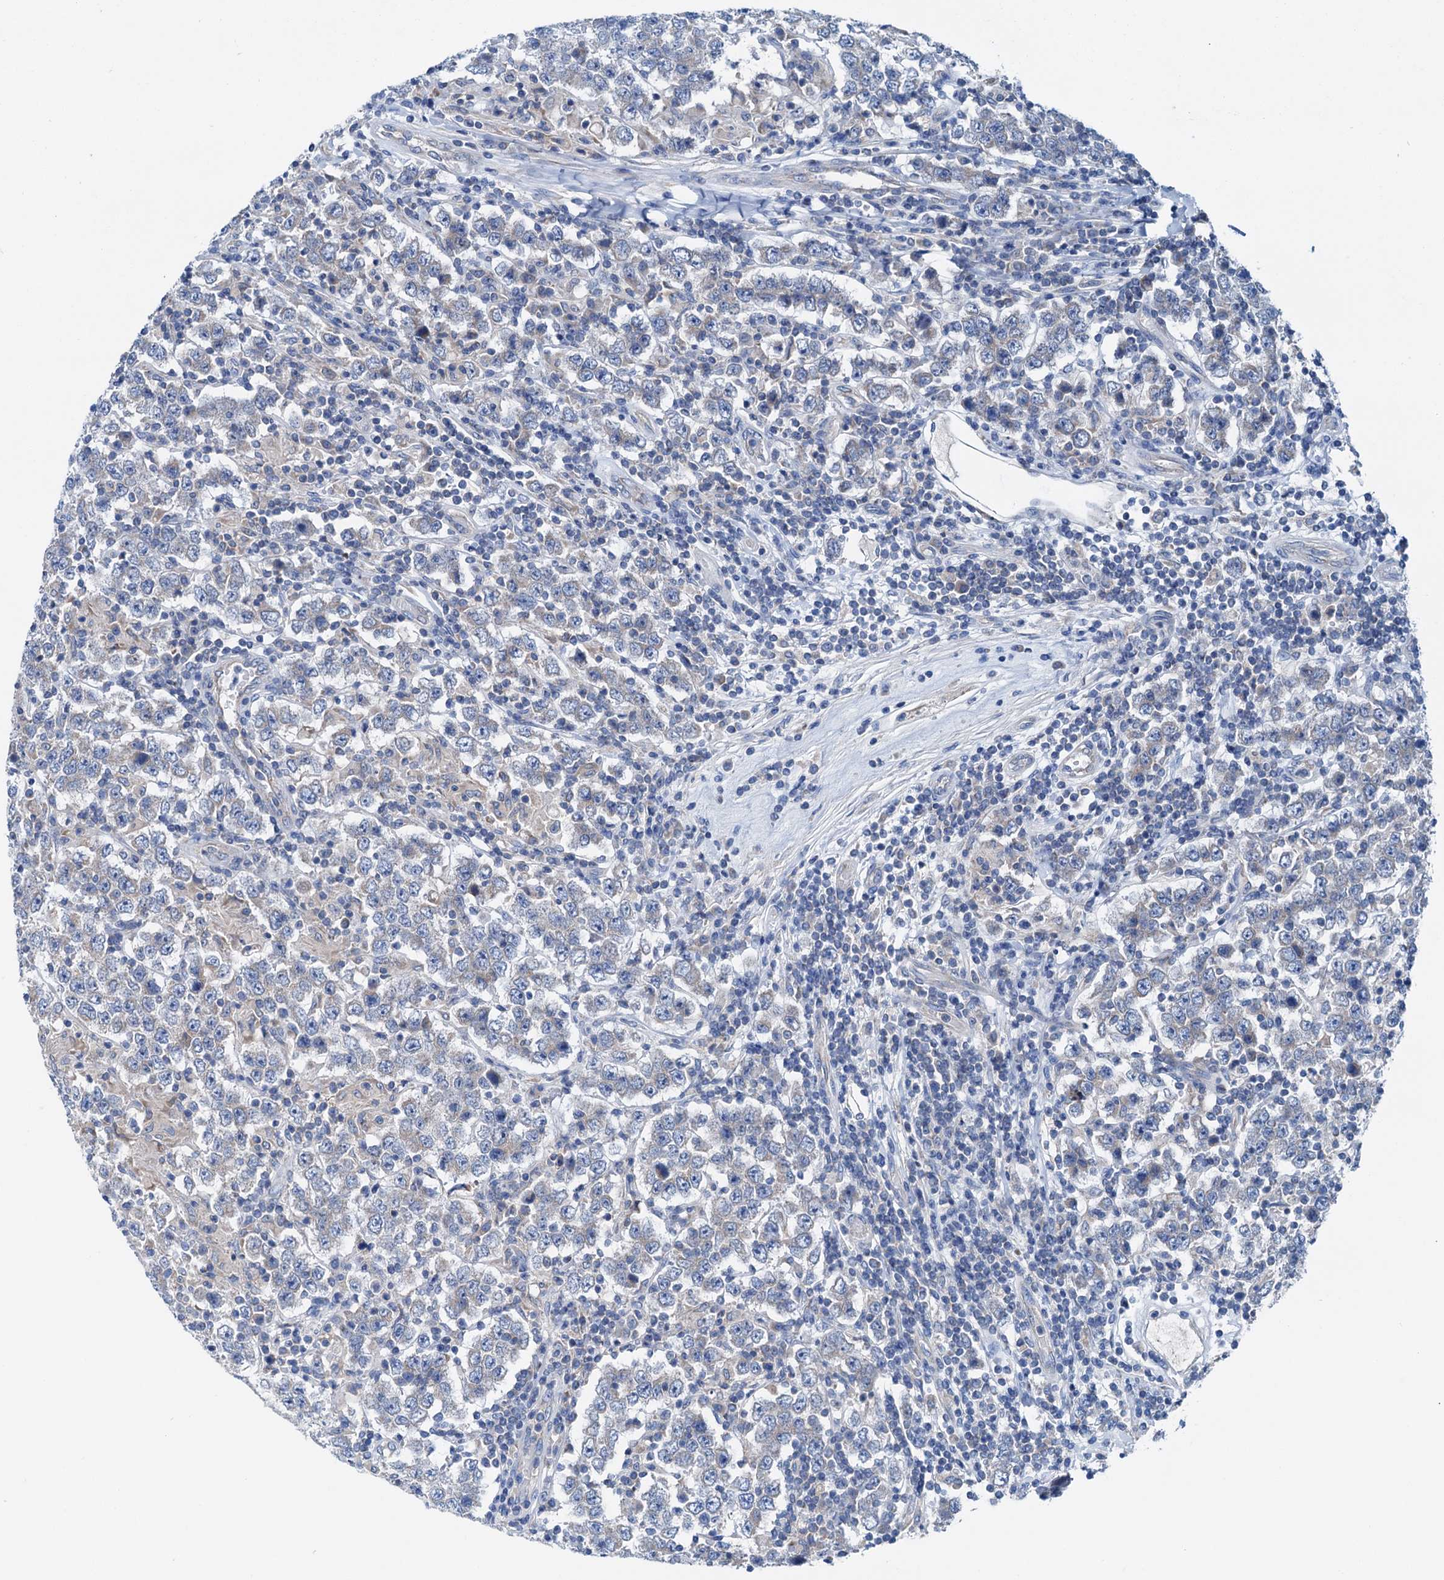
{"staining": {"intensity": "weak", "quantity": "<25%", "location": "cytoplasmic/membranous"}, "tissue": "testis cancer", "cell_type": "Tumor cells", "image_type": "cancer", "snomed": [{"axis": "morphology", "description": "Normal tissue, NOS"}, {"axis": "morphology", "description": "Urothelial carcinoma, High grade"}, {"axis": "morphology", "description": "Seminoma, NOS"}, {"axis": "morphology", "description": "Carcinoma, Embryonal, NOS"}, {"axis": "topography", "description": "Urinary bladder"}, {"axis": "topography", "description": "Testis"}], "caption": "Image shows no protein expression in tumor cells of testis embryonal carcinoma tissue.", "gene": "KNDC1", "patient": {"sex": "male", "age": 41}}